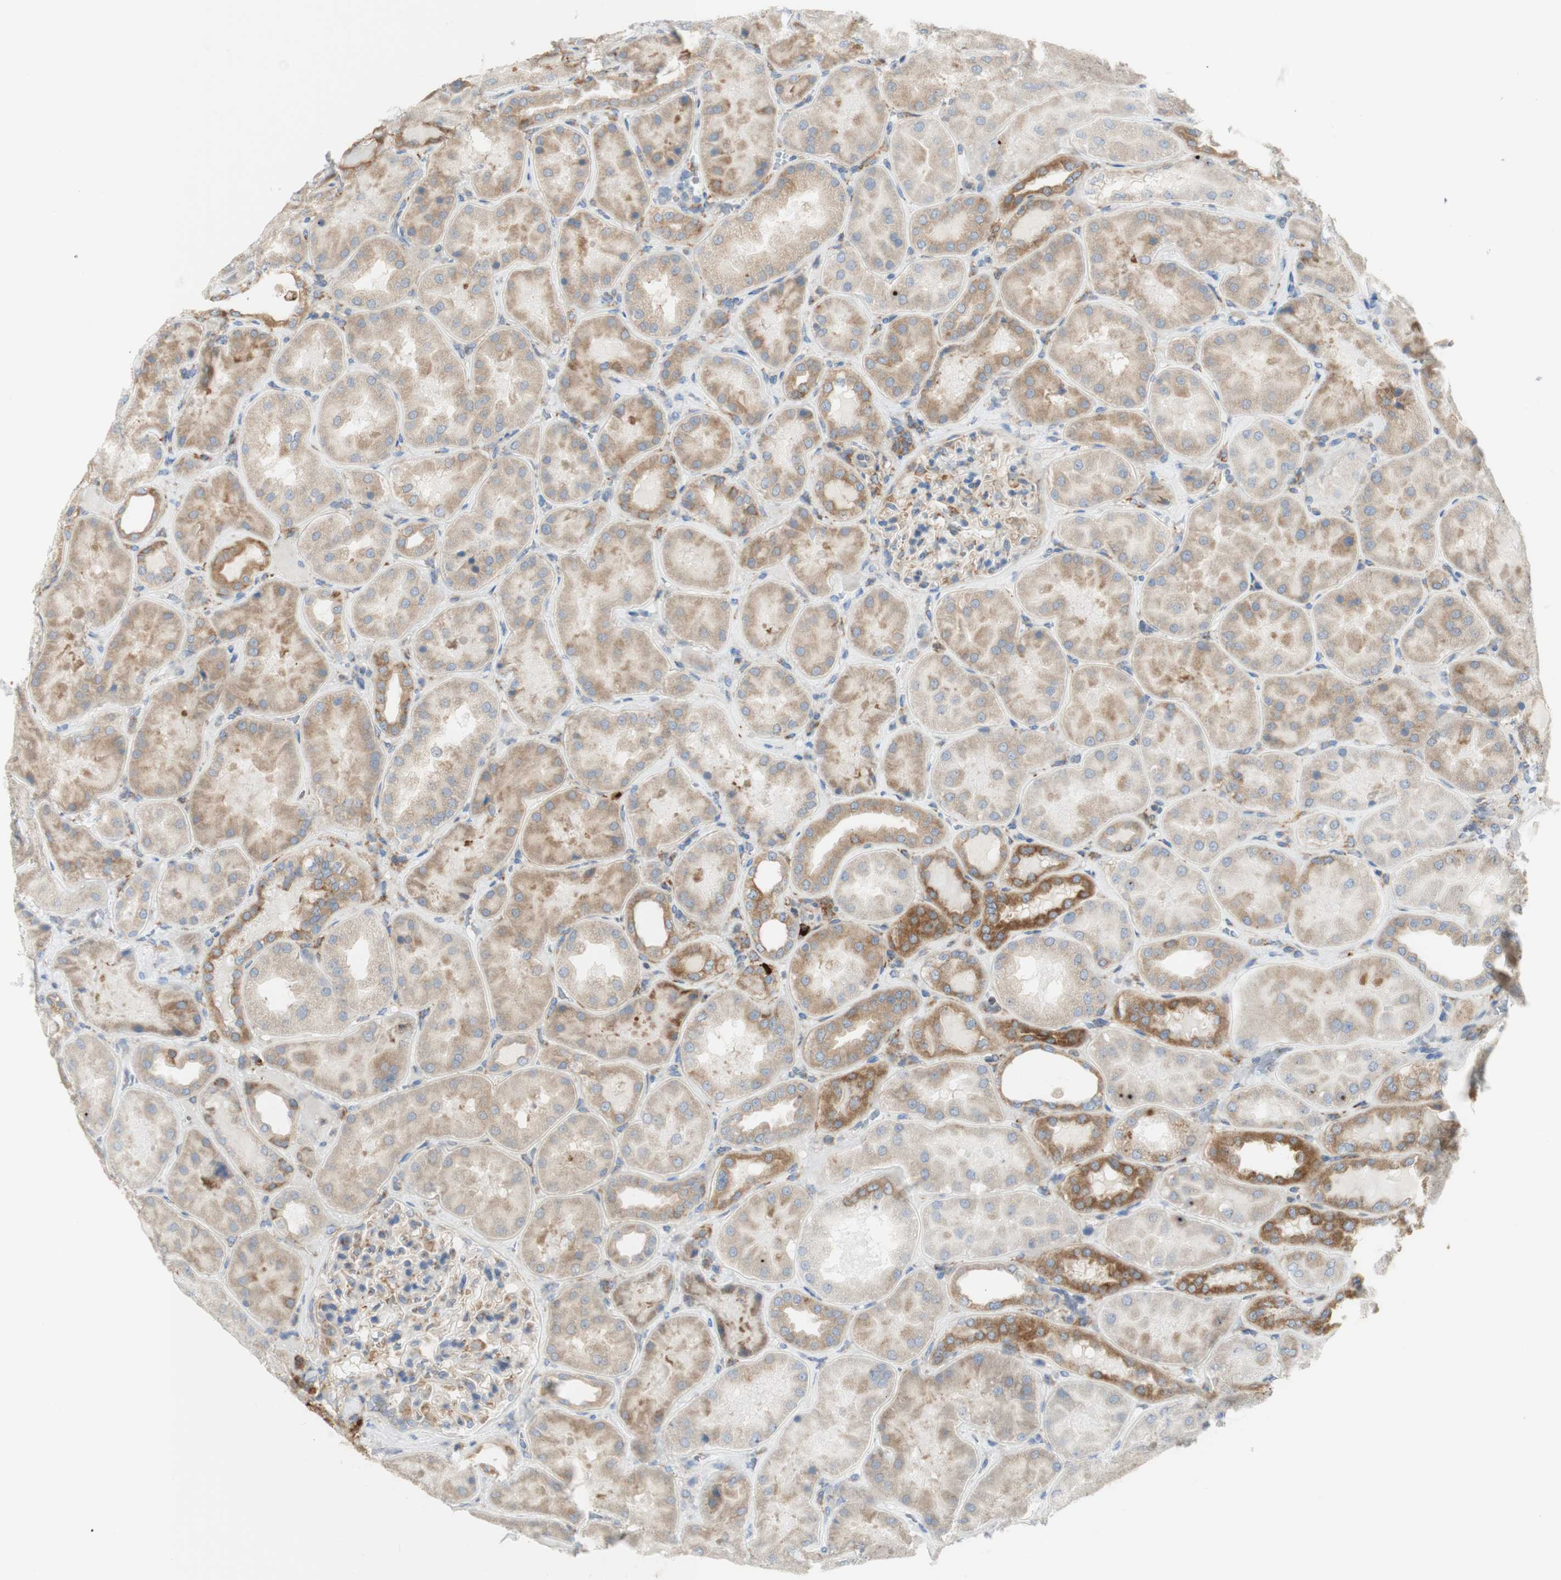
{"staining": {"intensity": "moderate", "quantity": "<25%", "location": "cytoplasmic/membranous"}, "tissue": "kidney", "cell_type": "Cells in glomeruli", "image_type": "normal", "snomed": [{"axis": "morphology", "description": "Normal tissue, NOS"}, {"axis": "topography", "description": "Kidney"}], "caption": "Immunohistochemistry (IHC) (DAB (3,3'-diaminobenzidine)) staining of unremarkable kidney reveals moderate cytoplasmic/membranous protein positivity in approximately <25% of cells in glomeruli.", "gene": "MANF", "patient": {"sex": "female", "age": 56}}